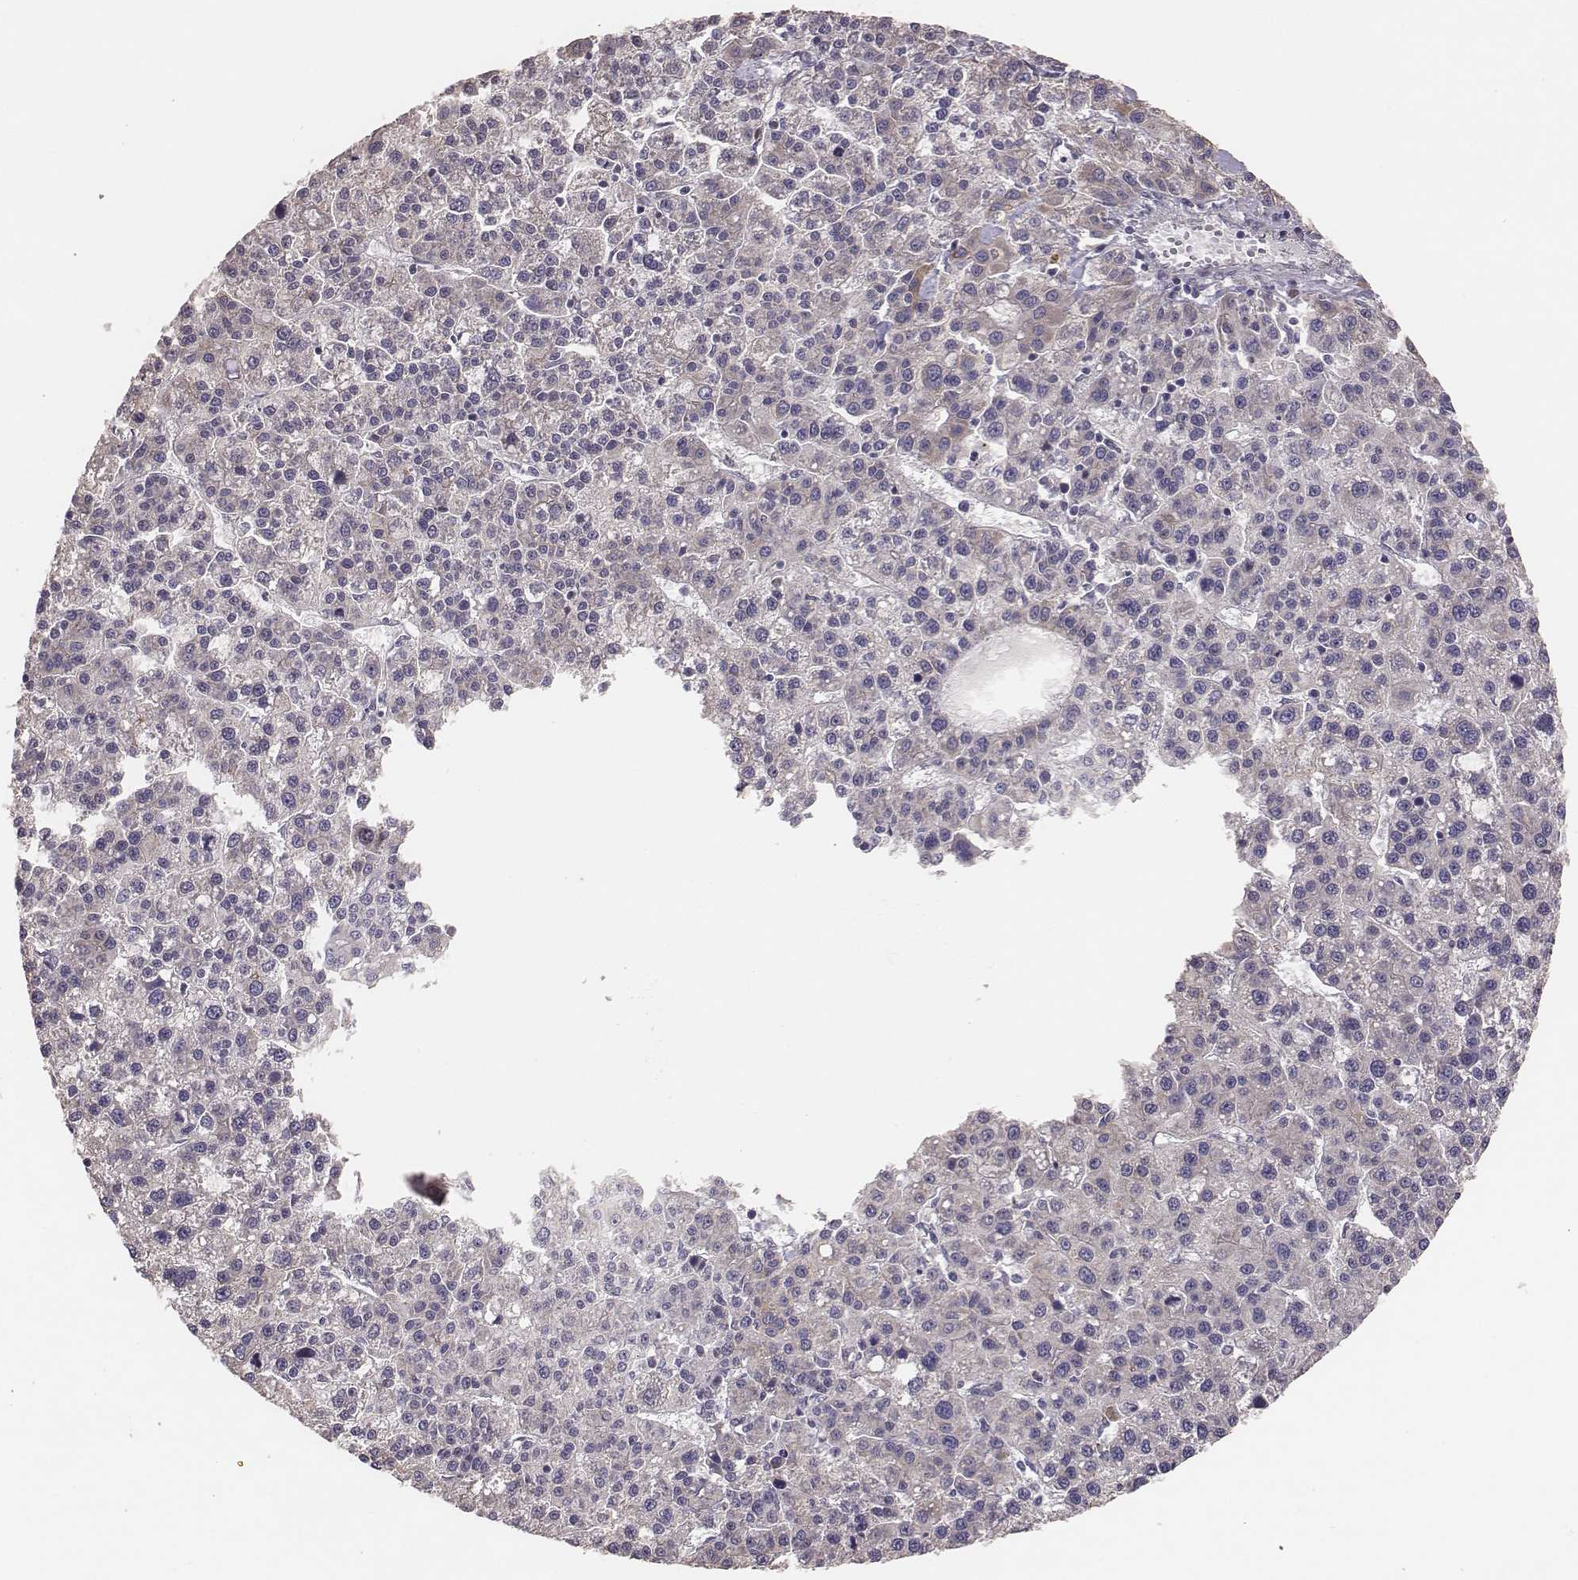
{"staining": {"intensity": "negative", "quantity": "none", "location": "none"}, "tissue": "liver cancer", "cell_type": "Tumor cells", "image_type": "cancer", "snomed": [{"axis": "morphology", "description": "Carcinoma, Hepatocellular, NOS"}, {"axis": "topography", "description": "Liver"}], "caption": "This is an immunohistochemistry photomicrograph of human liver cancer. There is no positivity in tumor cells.", "gene": "HAVCR1", "patient": {"sex": "female", "age": 58}}